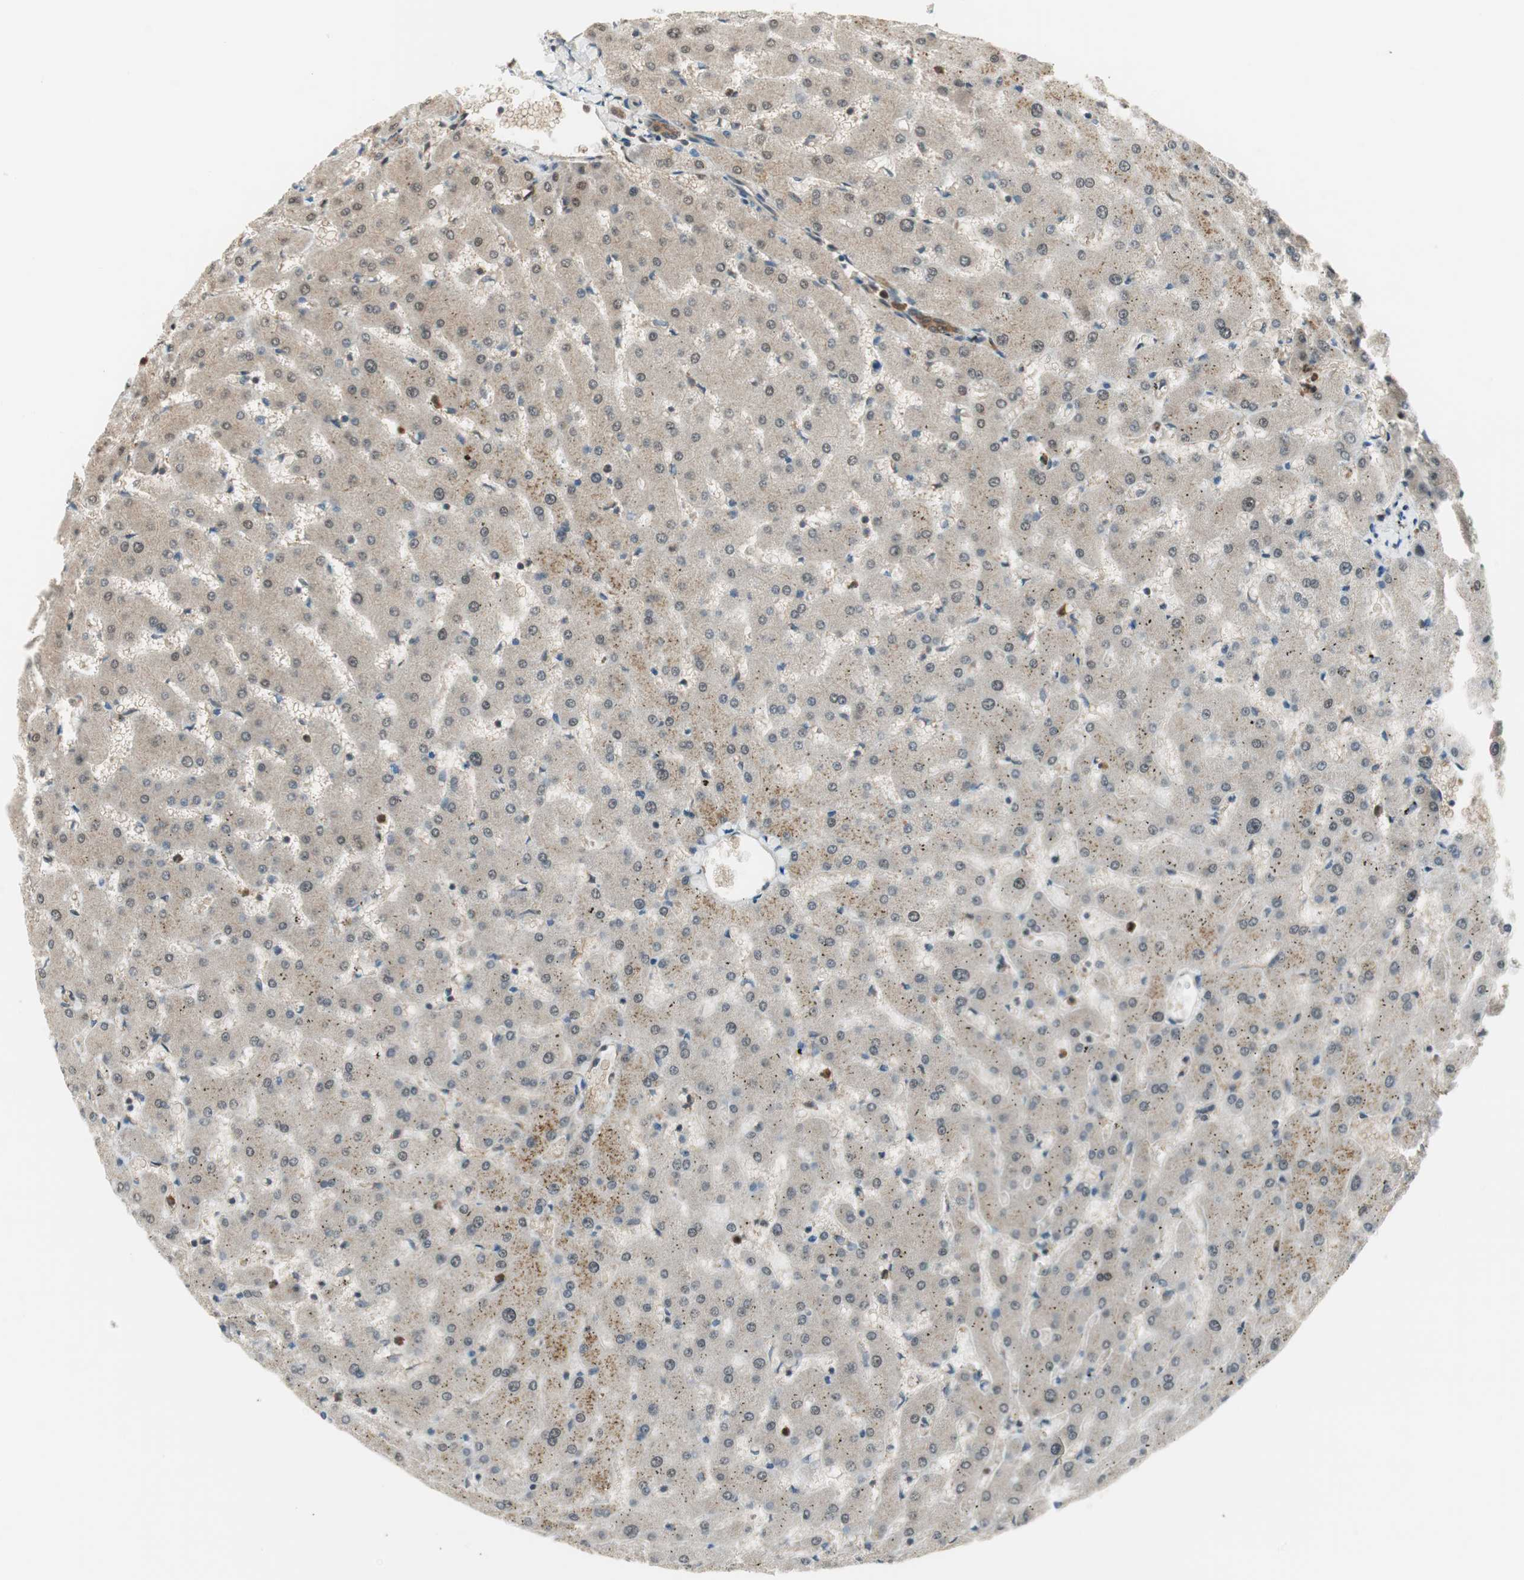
{"staining": {"intensity": "moderate", "quantity": ">75%", "location": "cytoplasmic/membranous"}, "tissue": "liver", "cell_type": "Cholangiocytes", "image_type": "normal", "snomed": [{"axis": "morphology", "description": "Normal tissue, NOS"}, {"axis": "topography", "description": "Liver"}], "caption": "Cholangiocytes show medium levels of moderate cytoplasmic/membranous positivity in approximately >75% of cells in unremarkable liver. Using DAB (3,3'-diaminobenzidine) (brown) and hematoxylin (blue) stains, captured at high magnification using brightfield microscopy.", "gene": "LTA4H", "patient": {"sex": "female", "age": 63}}